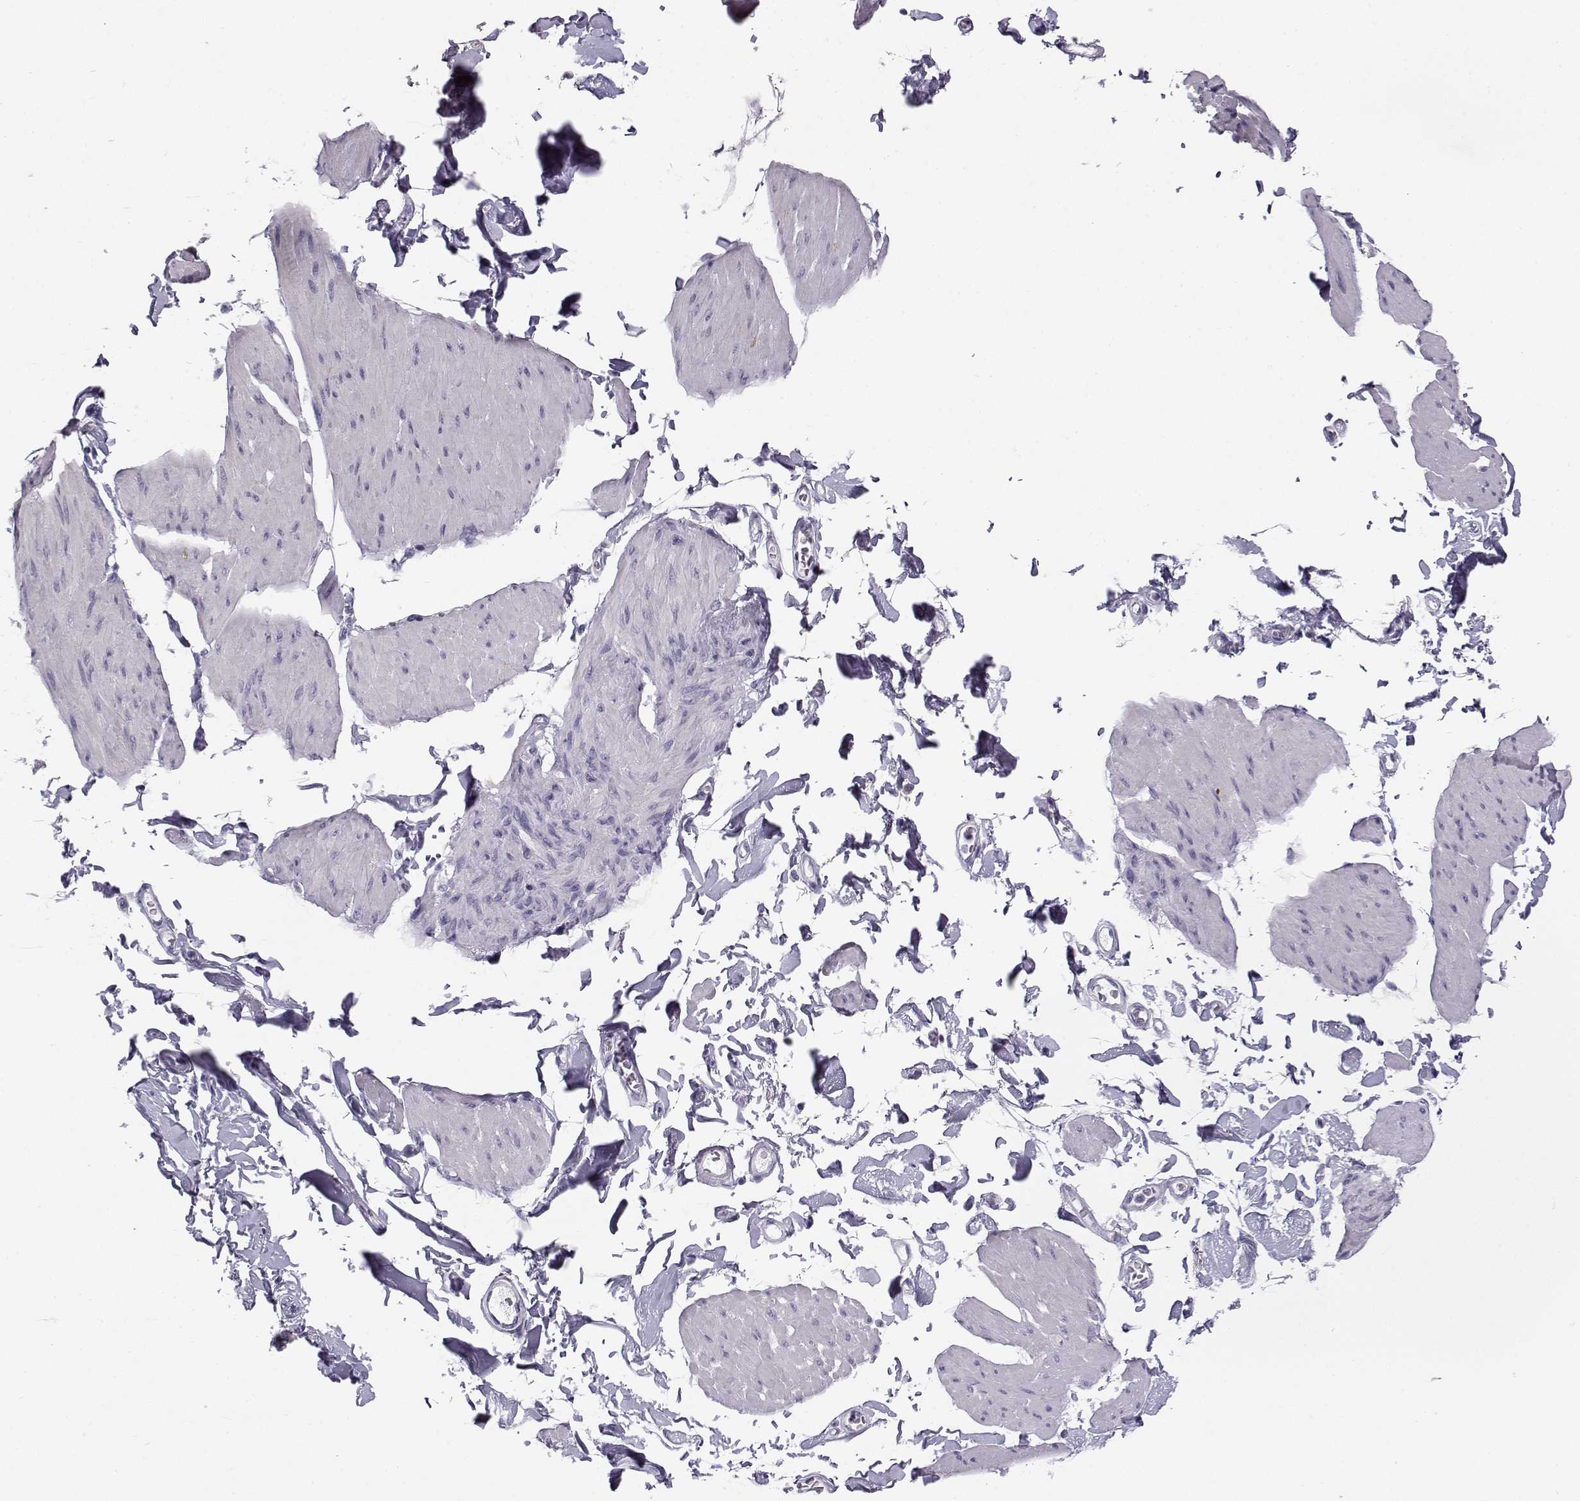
{"staining": {"intensity": "negative", "quantity": "none", "location": "none"}, "tissue": "smooth muscle", "cell_type": "Smooth muscle cells", "image_type": "normal", "snomed": [{"axis": "morphology", "description": "Normal tissue, NOS"}, {"axis": "topography", "description": "Adipose tissue"}, {"axis": "topography", "description": "Smooth muscle"}, {"axis": "topography", "description": "Peripheral nerve tissue"}], "caption": "Immunohistochemistry (IHC) image of benign smooth muscle stained for a protein (brown), which exhibits no expression in smooth muscle cells. Brightfield microscopy of immunohistochemistry stained with DAB (brown) and hematoxylin (blue), captured at high magnification.", "gene": "KCNMB4", "patient": {"sex": "male", "age": 83}}